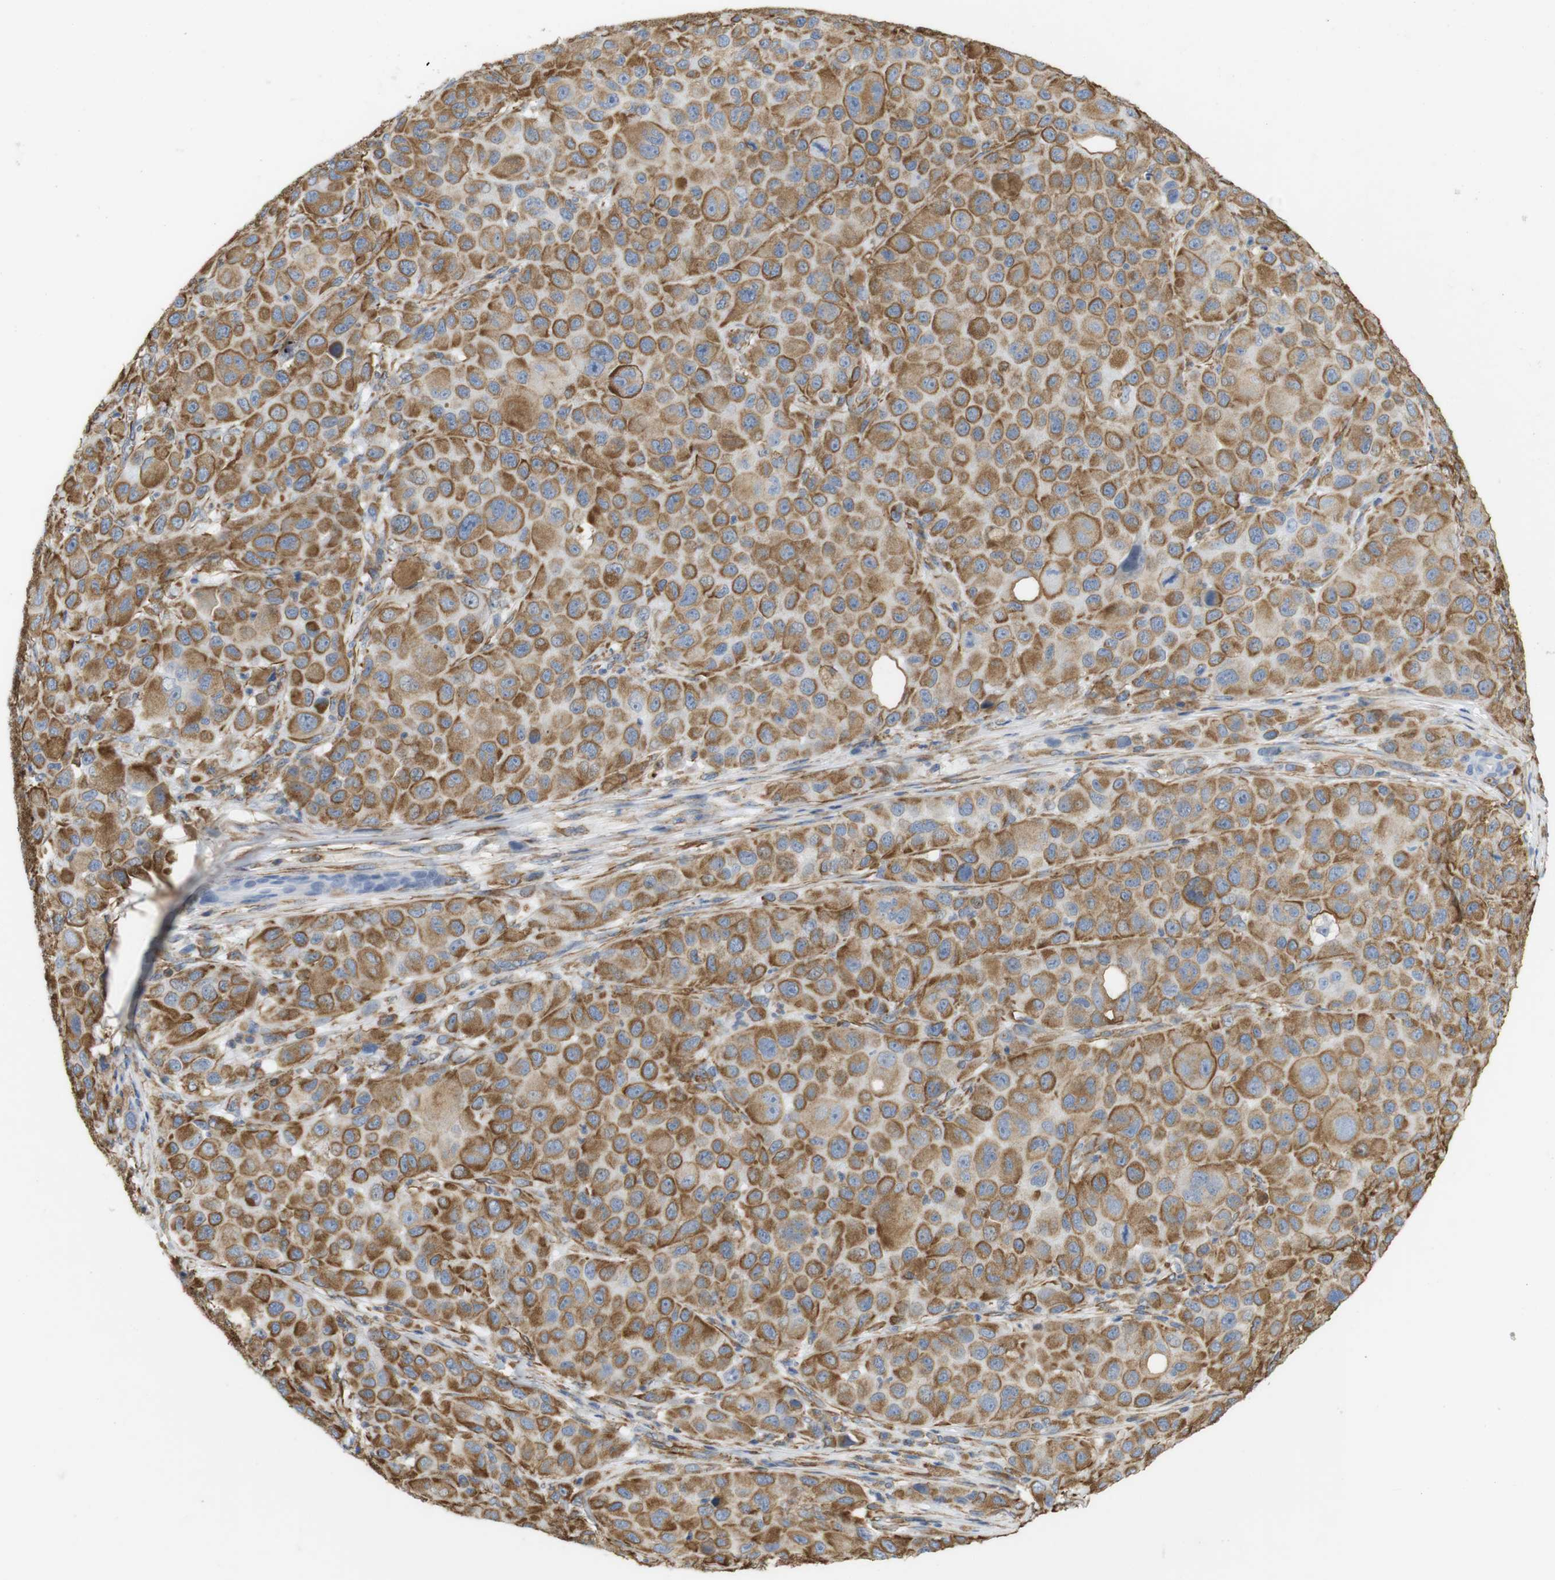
{"staining": {"intensity": "moderate", "quantity": ">75%", "location": "cytoplasmic/membranous"}, "tissue": "melanoma", "cell_type": "Tumor cells", "image_type": "cancer", "snomed": [{"axis": "morphology", "description": "Malignant melanoma, NOS"}, {"axis": "topography", "description": "Skin"}], "caption": "The photomicrograph reveals immunohistochemical staining of melanoma. There is moderate cytoplasmic/membranous expression is appreciated in about >75% of tumor cells.", "gene": "MS4A10", "patient": {"sex": "male", "age": 96}}